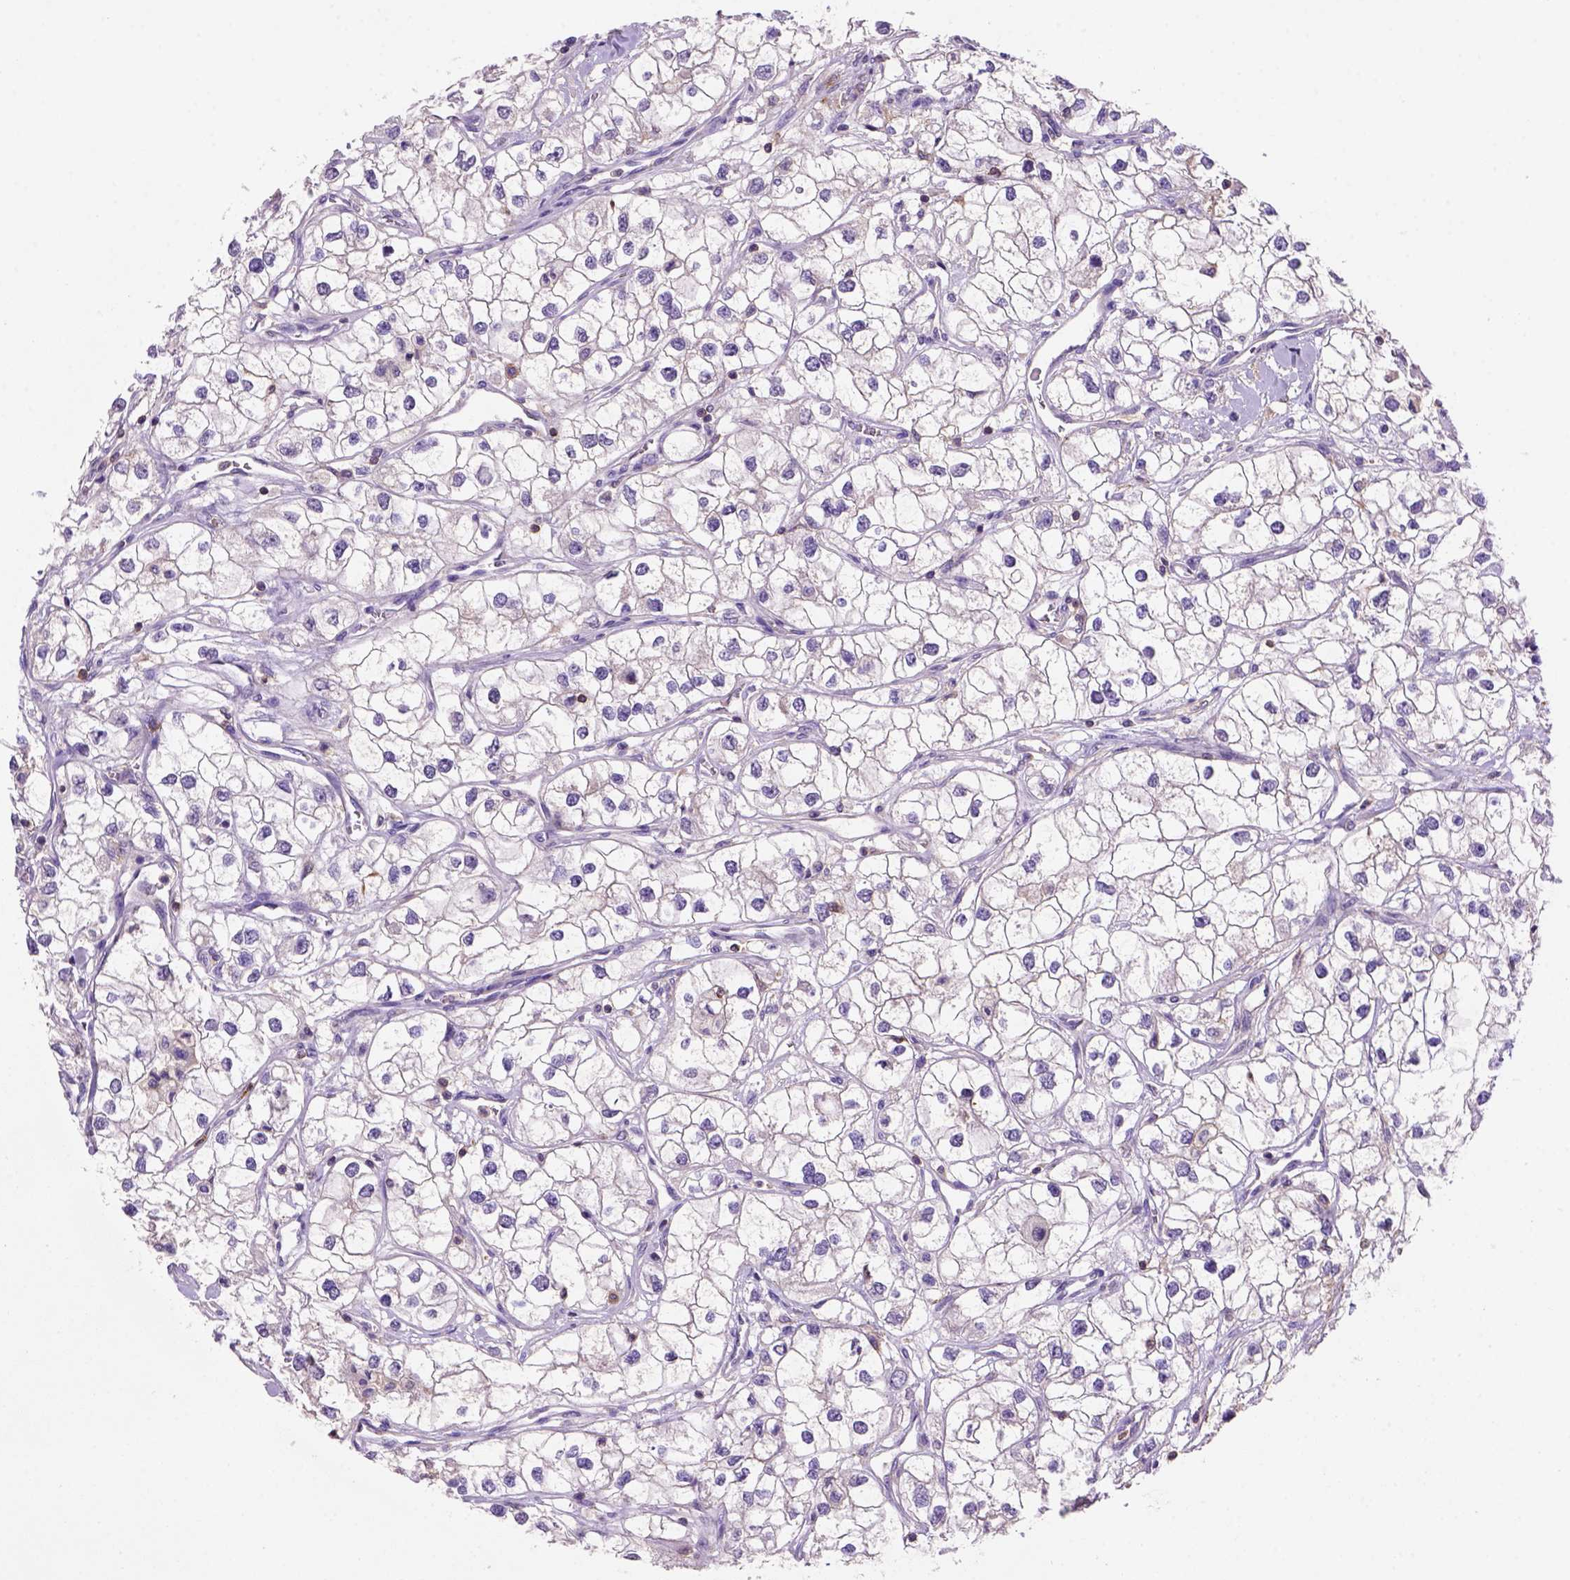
{"staining": {"intensity": "negative", "quantity": "none", "location": "none"}, "tissue": "renal cancer", "cell_type": "Tumor cells", "image_type": "cancer", "snomed": [{"axis": "morphology", "description": "Adenocarcinoma, NOS"}, {"axis": "topography", "description": "Kidney"}], "caption": "Tumor cells show no significant protein expression in renal adenocarcinoma.", "gene": "INPP5D", "patient": {"sex": "male", "age": 59}}